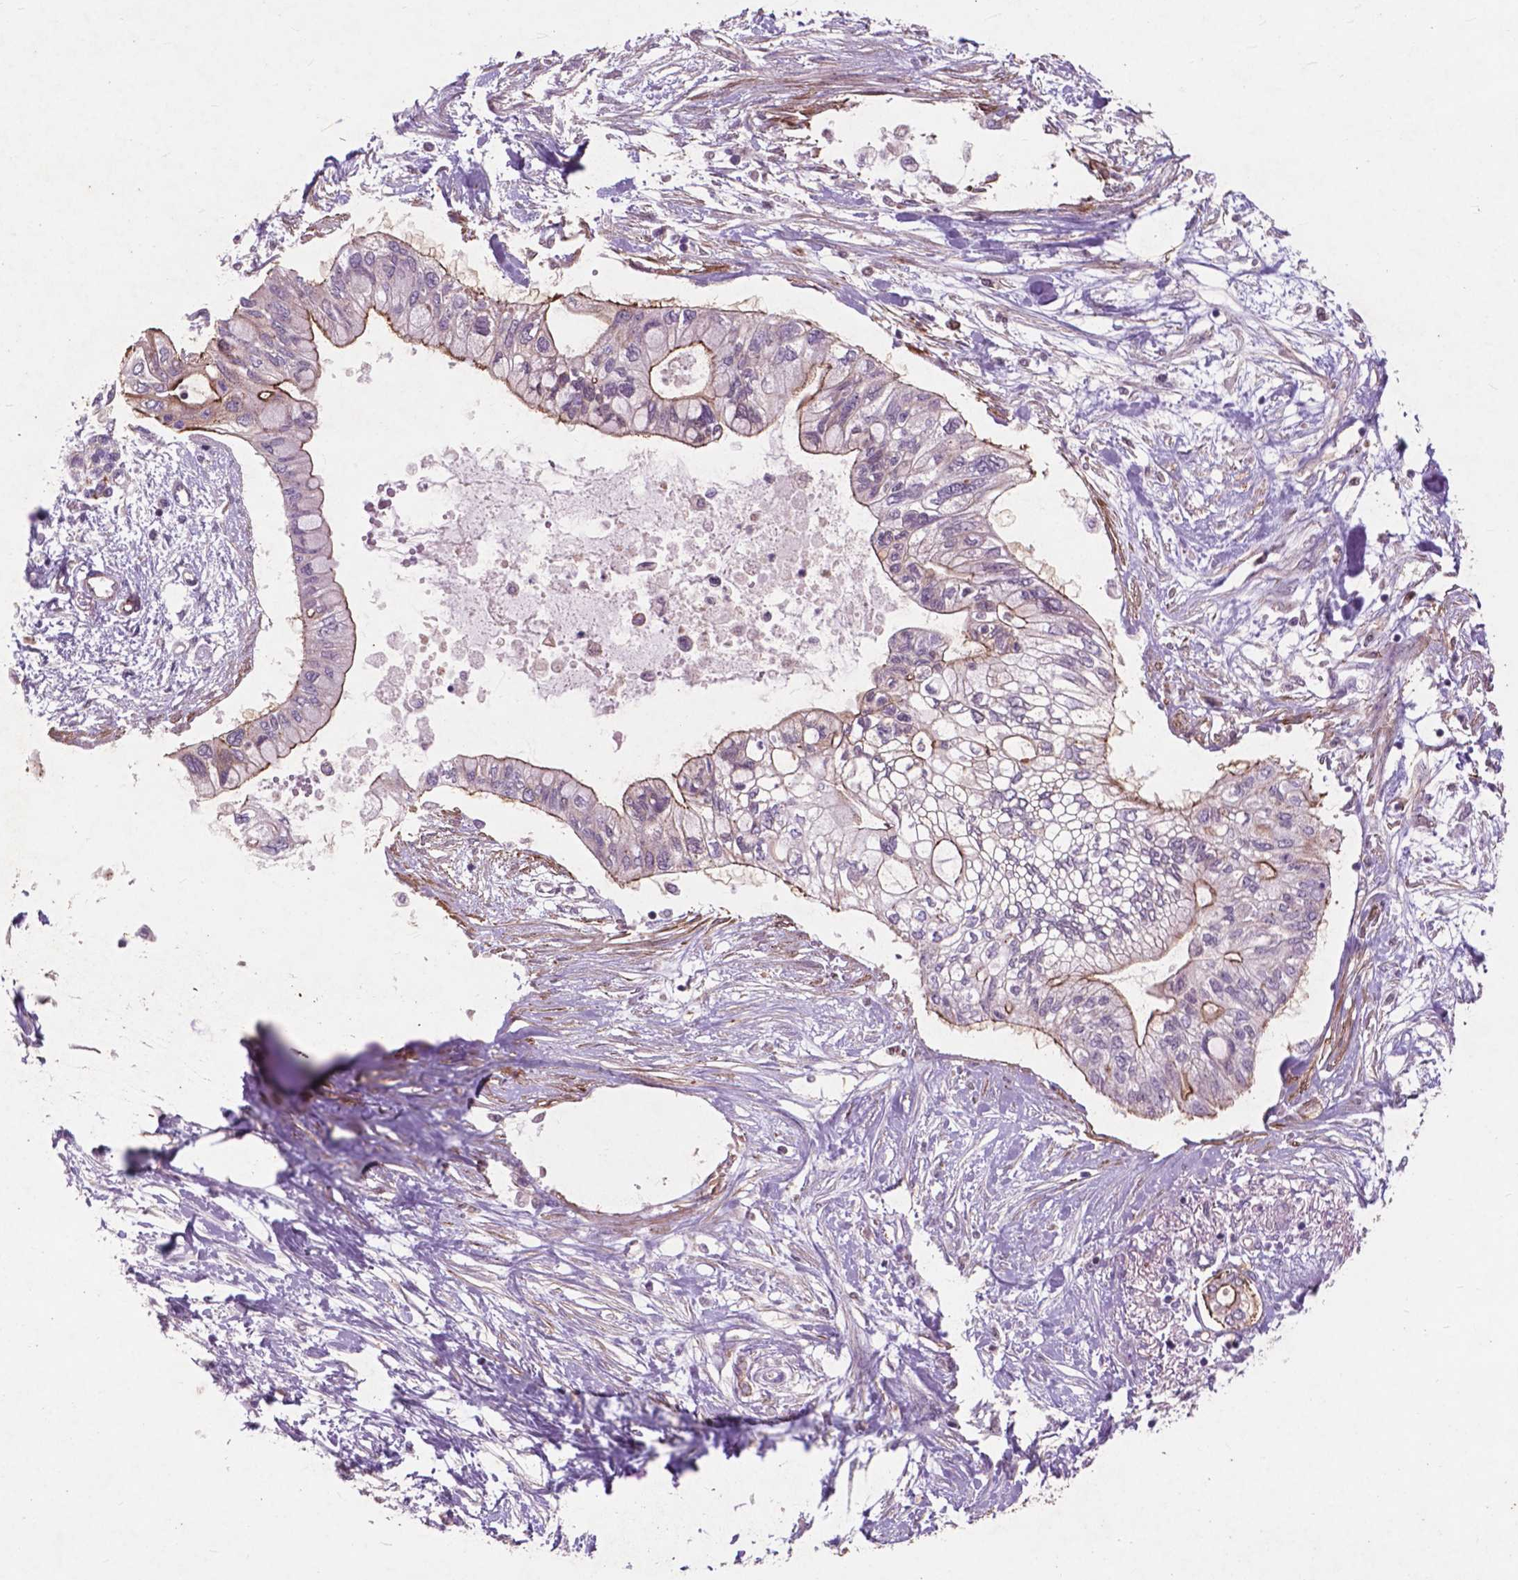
{"staining": {"intensity": "strong", "quantity": "<25%", "location": "cytoplasmic/membranous"}, "tissue": "pancreatic cancer", "cell_type": "Tumor cells", "image_type": "cancer", "snomed": [{"axis": "morphology", "description": "Adenocarcinoma, NOS"}, {"axis": "topography", "description": "Pancreas"}], "caption": "High-power microscopy captured an immunohistochemistry photomicrograph of adenocarcinoma (pancreatic), revealing strong cytoplasmic/membranous positivity in approximately <25% of tumor cells. The staining is performed using DAB brown chromogen to label protein expression. The nuclei are counter-stained blue using hematoxylin.", "gene": "RFPL4B", "patient": {"sex": "female", "age": 77}}